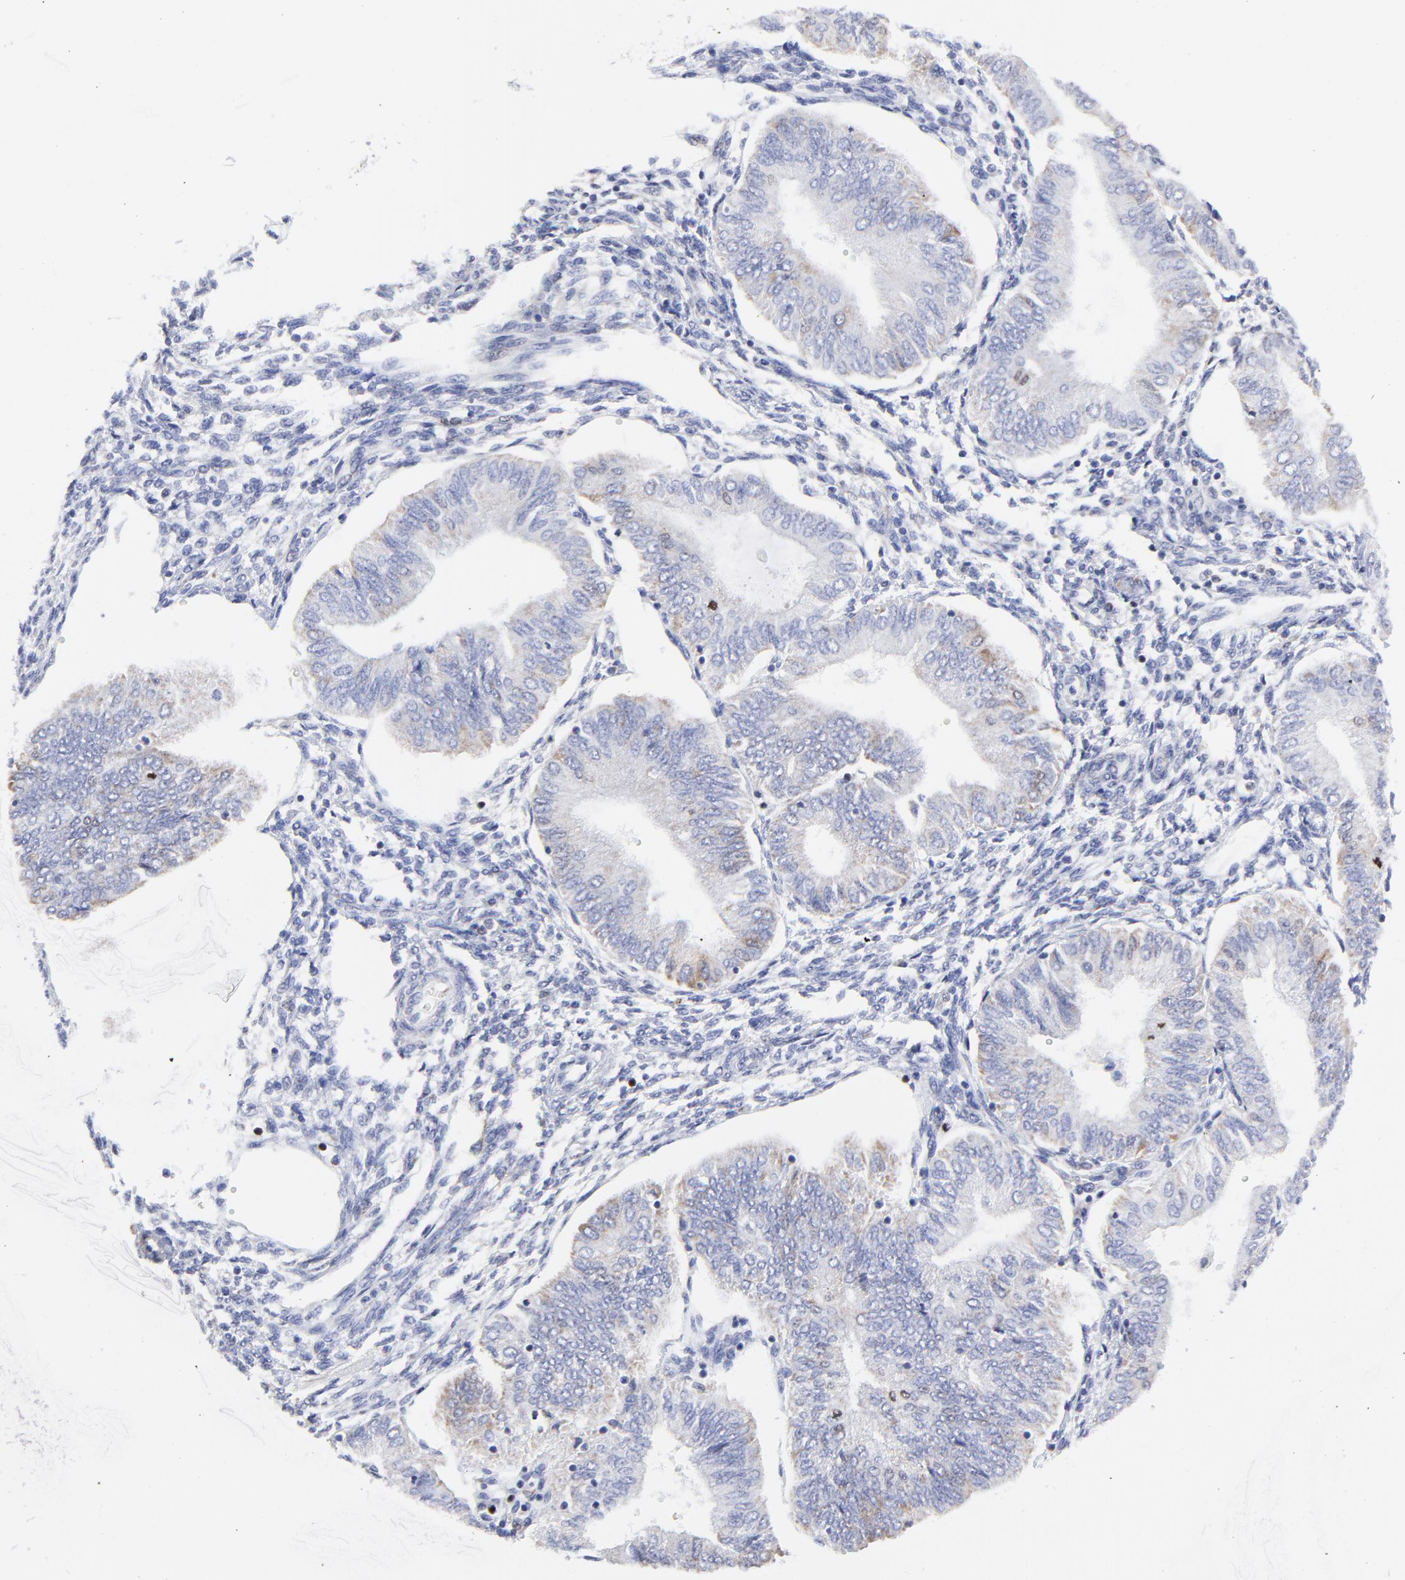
{"staining": {"intensity": "weak", "quantity": "<25%", "location": "cytoplasmic/membranous"}, "tissue": "endometrial cancer", "cell_type": "Tumor cells", "image_type": "cancer", "snomed": [{"axis": "morphology", "description": "Adenocarcinoma, NOS"}, {"axis": "topography", "description": "Endometrium"}], "caption": "Immunohistochemistry of adenocarcinoma (endometrial) demonstrates no expression in tumor cells.", "gene": "NCAPH", "patient": {"sex": "female", "age": 51}}